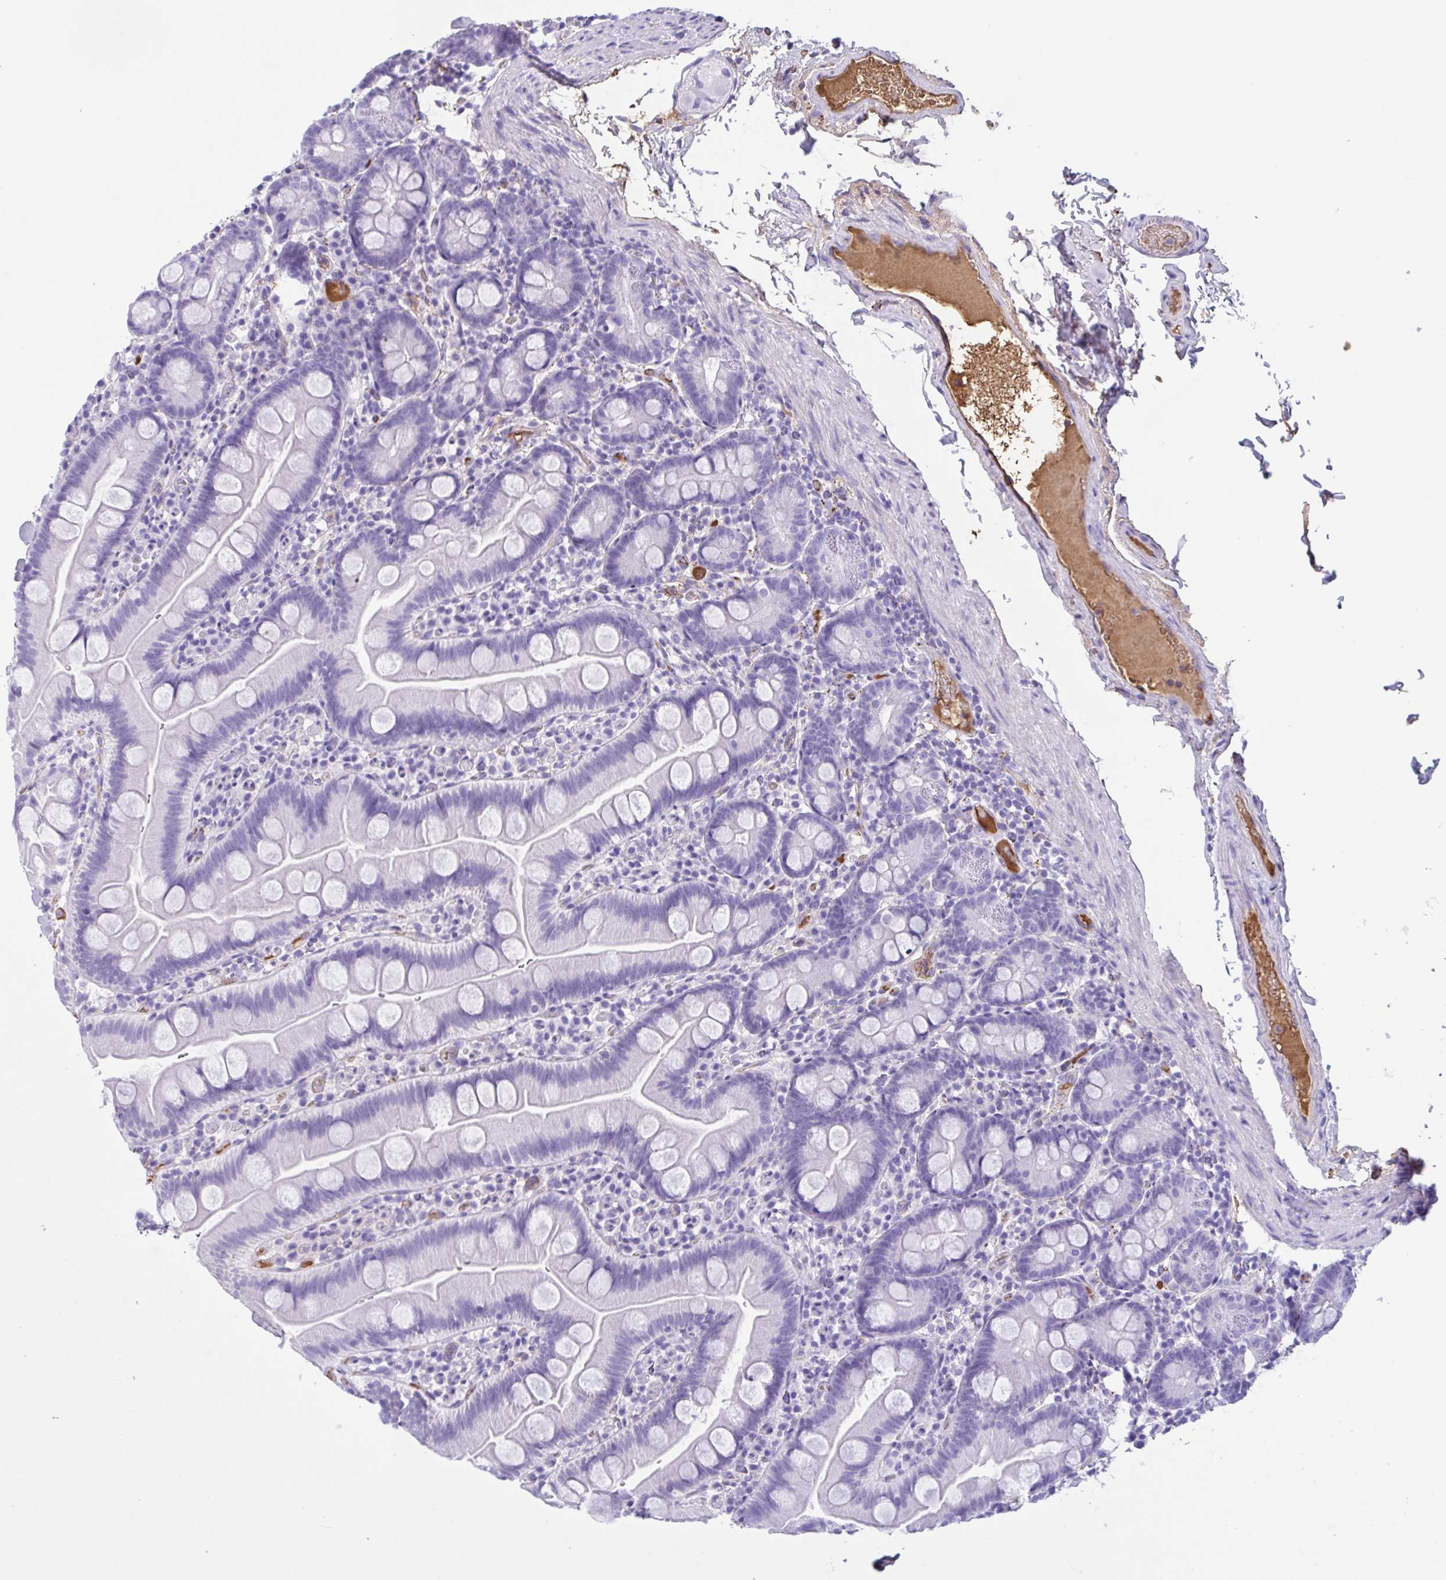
{"staining": {"intensity": "negative", "quantity": "none", "location": "none"}, "tissue": "small intestine", "cell_type": "Glandular cells", "image_type": "normal", "snomed": [{"axis": "morphology", "description": "Normal tissue, NOS"}, {"axis": "topography", "description": "Small intestine"}], "caption": "Immunohistochemical staining of benign human small intestine shows no significant positivity in glandular cells. (Immunohistochemistry (ihc), brightfield microscopy, high magnification).", "gene": "LARGE2", "patient": {"sex": "female", "age": 68}}